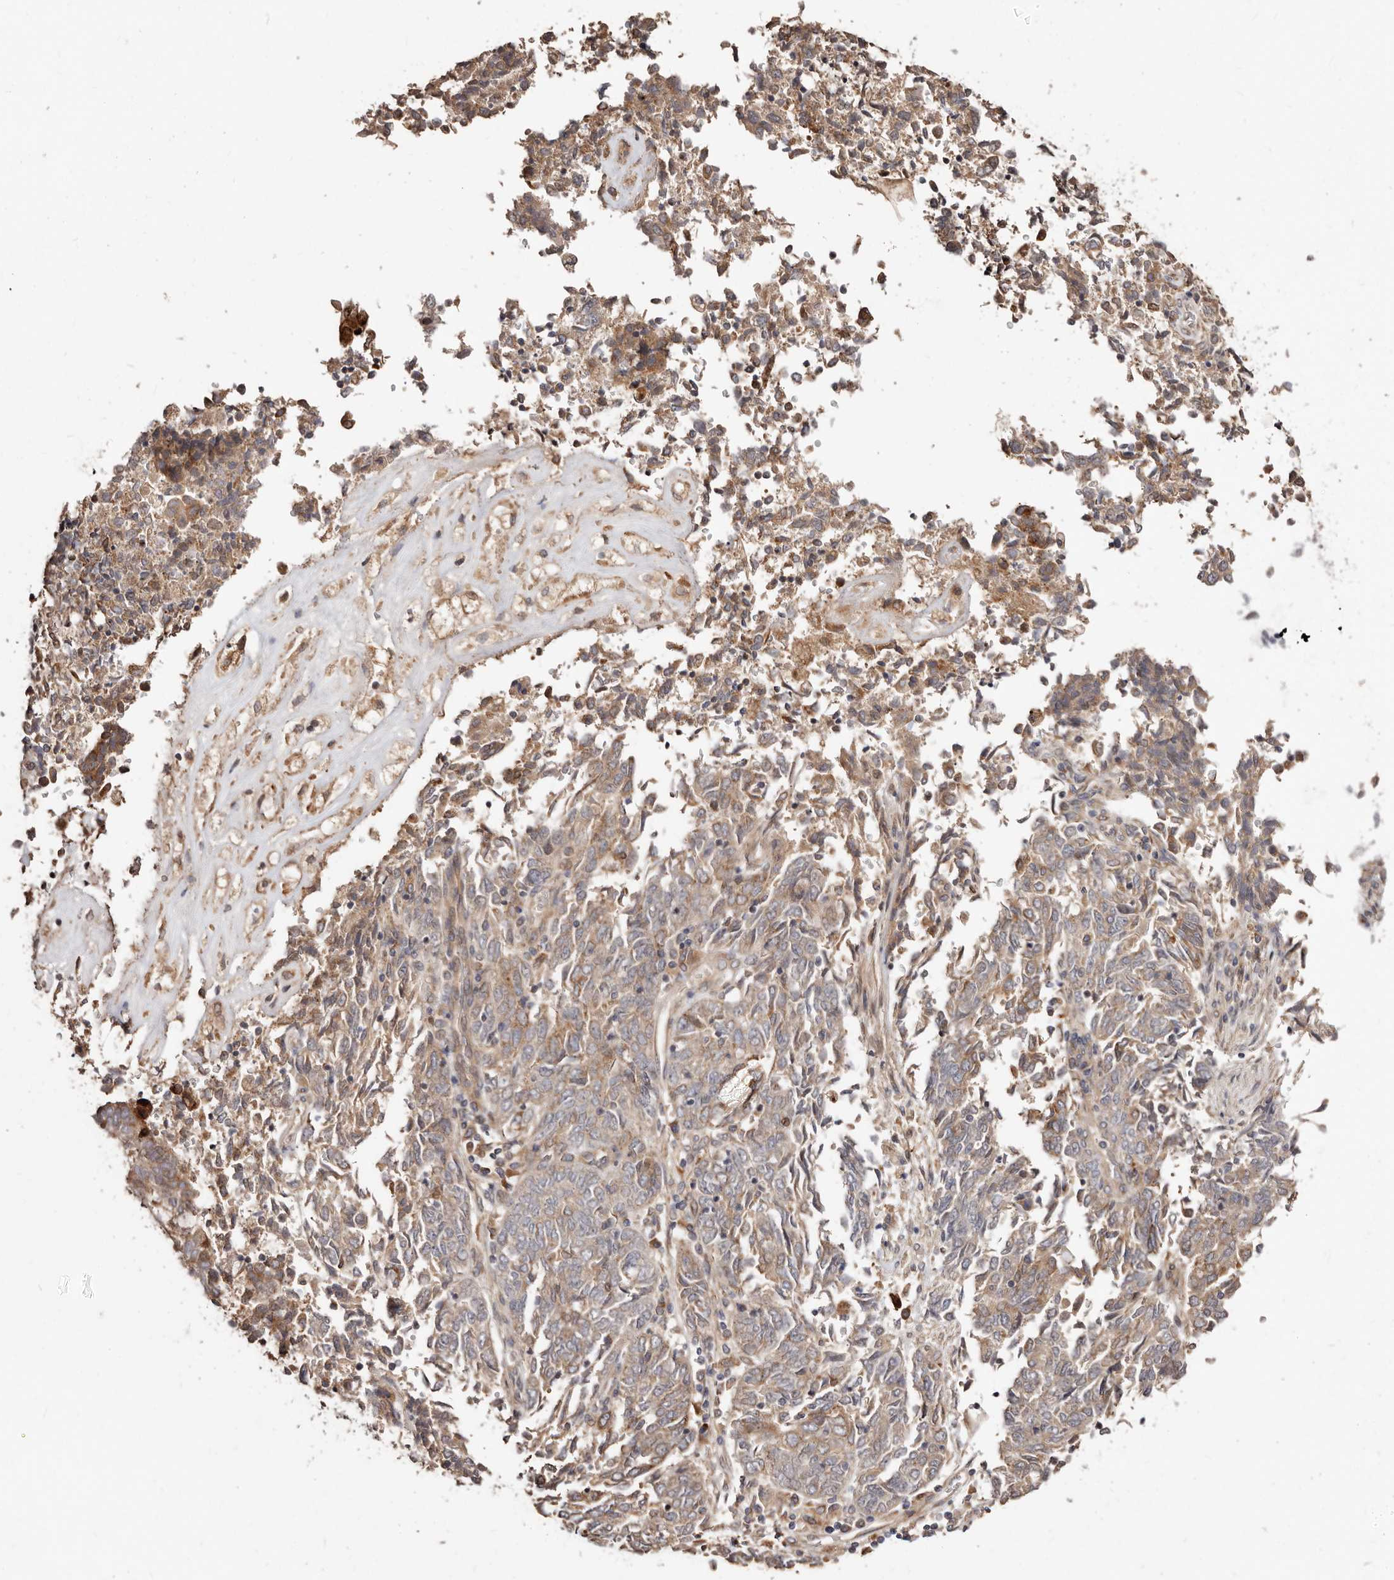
{"staining": {"intensity": "moderate", "quantity": ">75%", "location": "cytoplasmic/membranous"}, "tissue": "endometrial cancer", "cell_type": "Tumor cells", "image_type": "cancer", "snomed": [{"axis": "morphology", "description": "Adenocarcinoma, NOS"}, {"axis": "topography", "description": "Endometrium"}], "caption": "Immunohistochemical staining of endometrial adenocarcinoma demonstrates moderate cytoplasmic/membranous protein expression in about >75% of tumor cells.", "gene": "APOL6", "patient": {"sex": "female", "age": 80}}